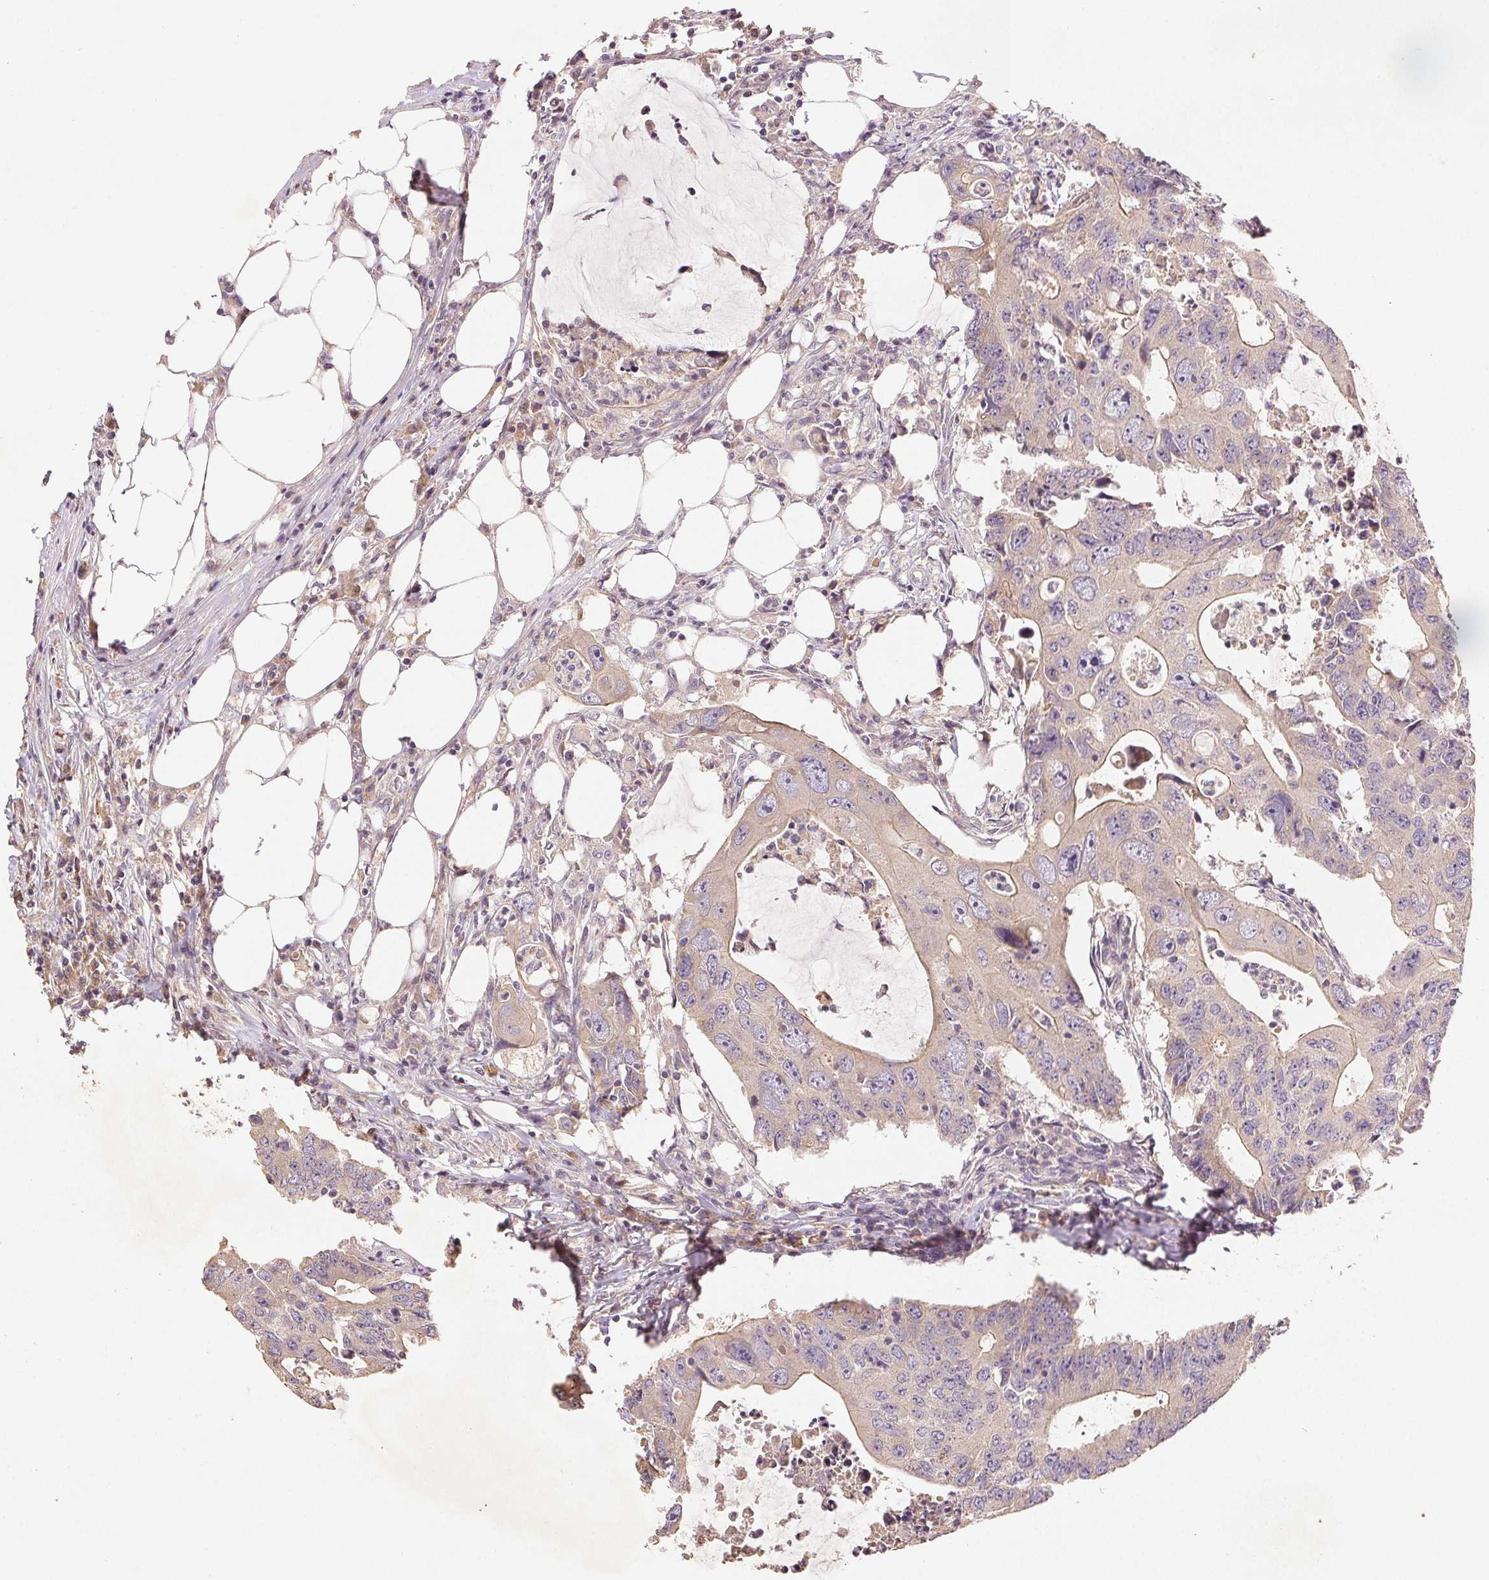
{"staining": {"intensity": "weak", "quantity": "25%-75%", "location": "cytoplasmic/membranous"}, "tissue": "colorectal cancer", "cell_type": "Tumor cells", "image_type": "cancer", "snomed": [{"axis": "morphology", "description": "Adenocarcinoma, NOS"}, {"axis": "topography", "description": "Colon"}], "caption": "About 25%-75% of tumor cells in colorectal cancer (adenocarcinoma) reveal weak cytoplasmic/membranous protein staining as visualized by brown immunohistochemical staining.", "gene": "YIF1B", "patient": {"sex": "male", "age": 71}}